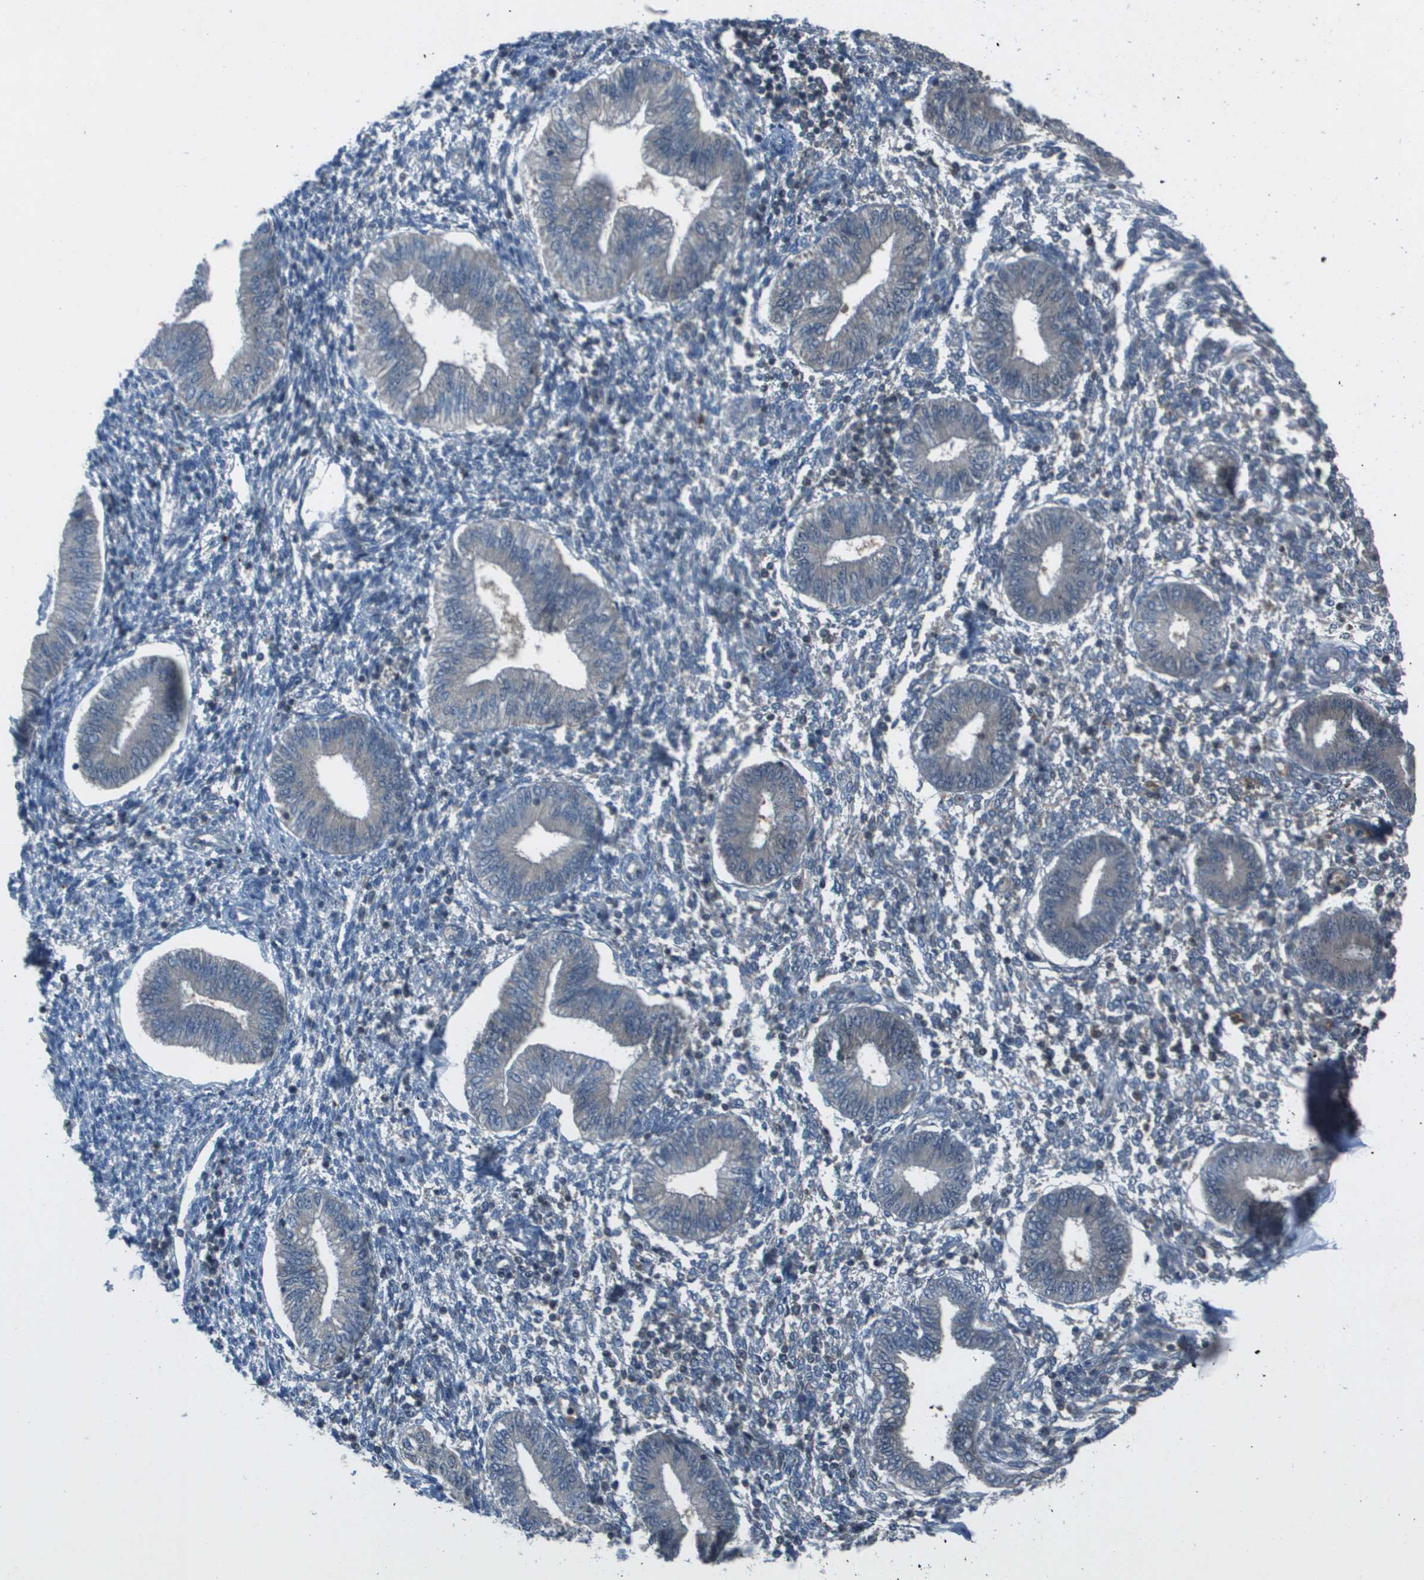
{"staining": {"intensity": "negative", "quantity": "none", "location": "none"}, "tissue": "endometrium", "cell_type": "Cells in endometrial stroma", "image_type": "normal", "snomed": [{"axis": "morphology", "description": "Normal tissue, NOS"}, {"axis": "topography", "description": "Endometrium"}], "caption": "Immunohistochemistry photomicrograph of unremarkable human endometrium stained for a protein (brown), which displays no staining in cells in endometrial stroma. (DAB immunohistochemistry visualized using brightfield microscopy, high magnification).", "gene": "CAMK4", "patient": {"sex": "female", "age": 50}}